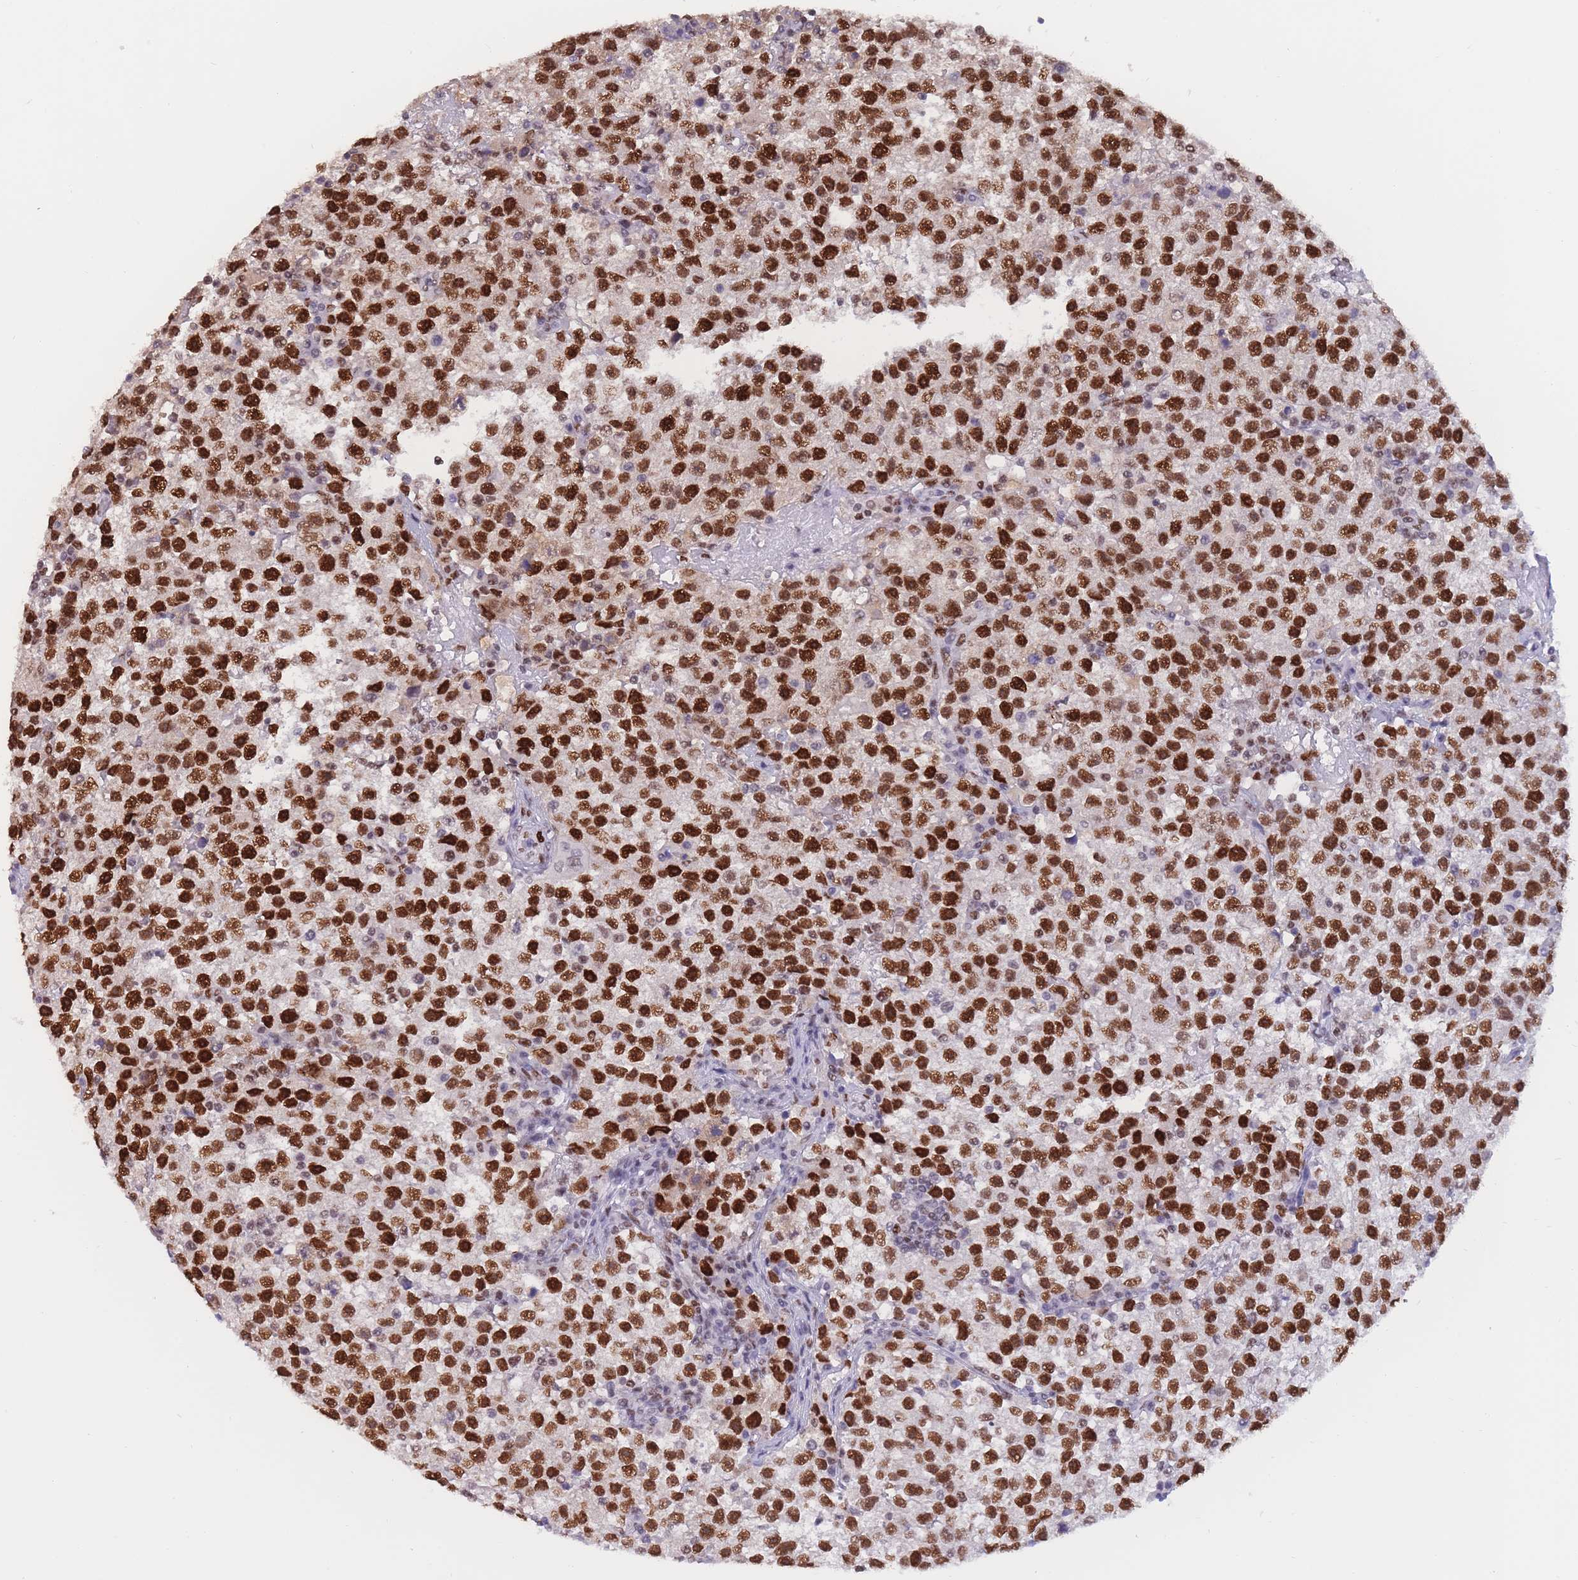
{"staining": {"intensity": "strong", "quantity": ">75%", "location": "nuclear"}, "tissue": "testis cancer", "cell_type": "Tumor cells", "image_type": "cancer", "snomed": [{"axis": "morphology", "description": "Seminoma, NOS"}, {"axis": "topography", "description": "Testis"}], "caption": "A brown stain highlights strong nuclear staining of a protein in testis cancer (seminoma) tumor cells.", "gene": "NASP", "patient": {"sex": "male", "age": 22}}